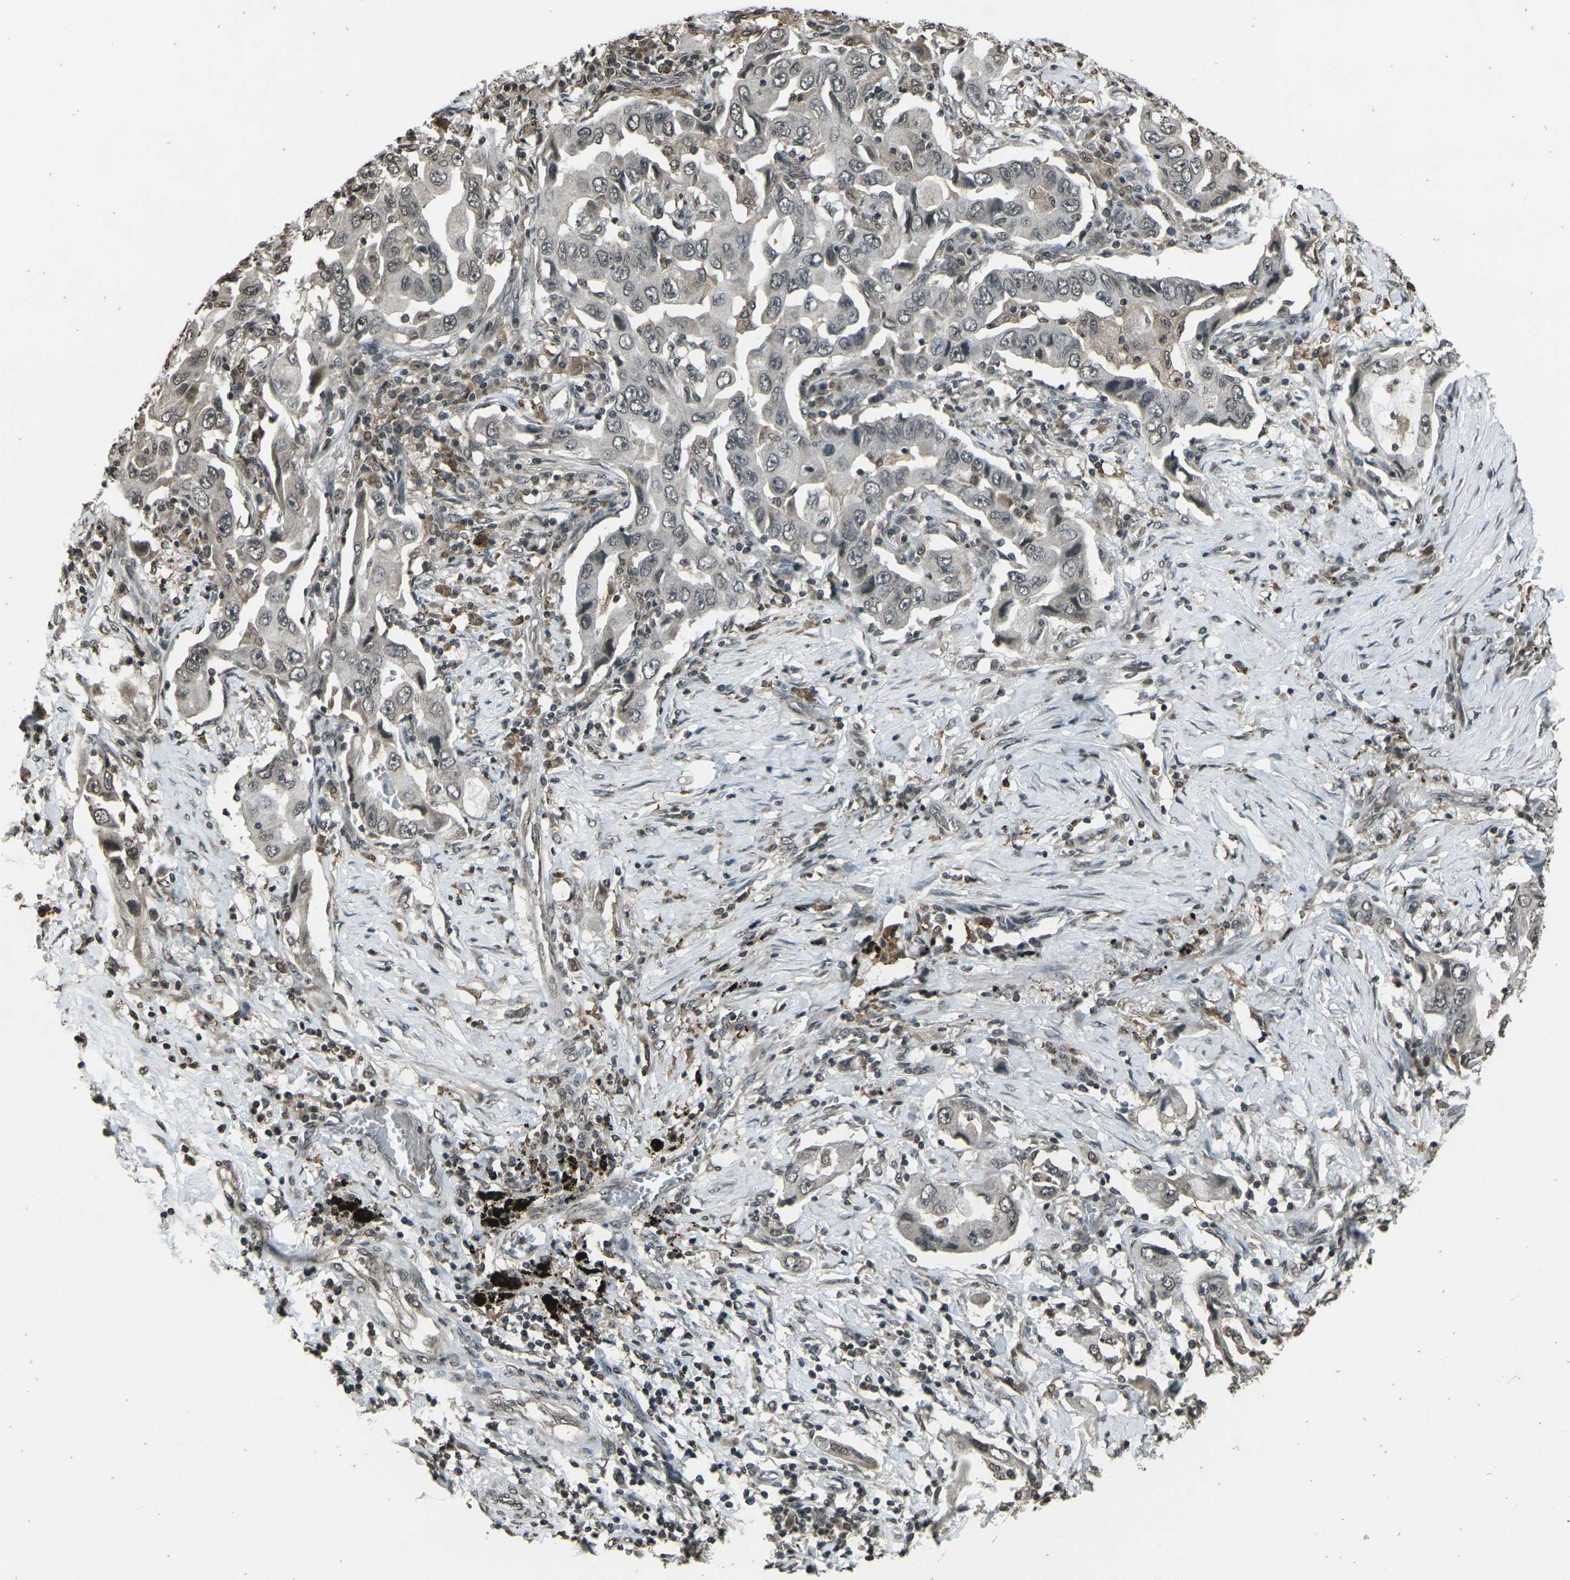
{"staining": {"intensity": "weak", "quantity": "<25%", "location": "nuclear"}, "tissue": "lung cancer", "cell_type": "Tumor cells", "image_type": "cancer", "snomed": [{"axis": "morphology", "description": "Adenocarcinoma, NOS"}, {"axis": "topography", "description": "Lung"}], "caption": "The image shows no significant expression in tumor cells of adenocarcinoma (lung).", "gene": "PRPF8", "patient": {"sex": "female", "age": 65}}